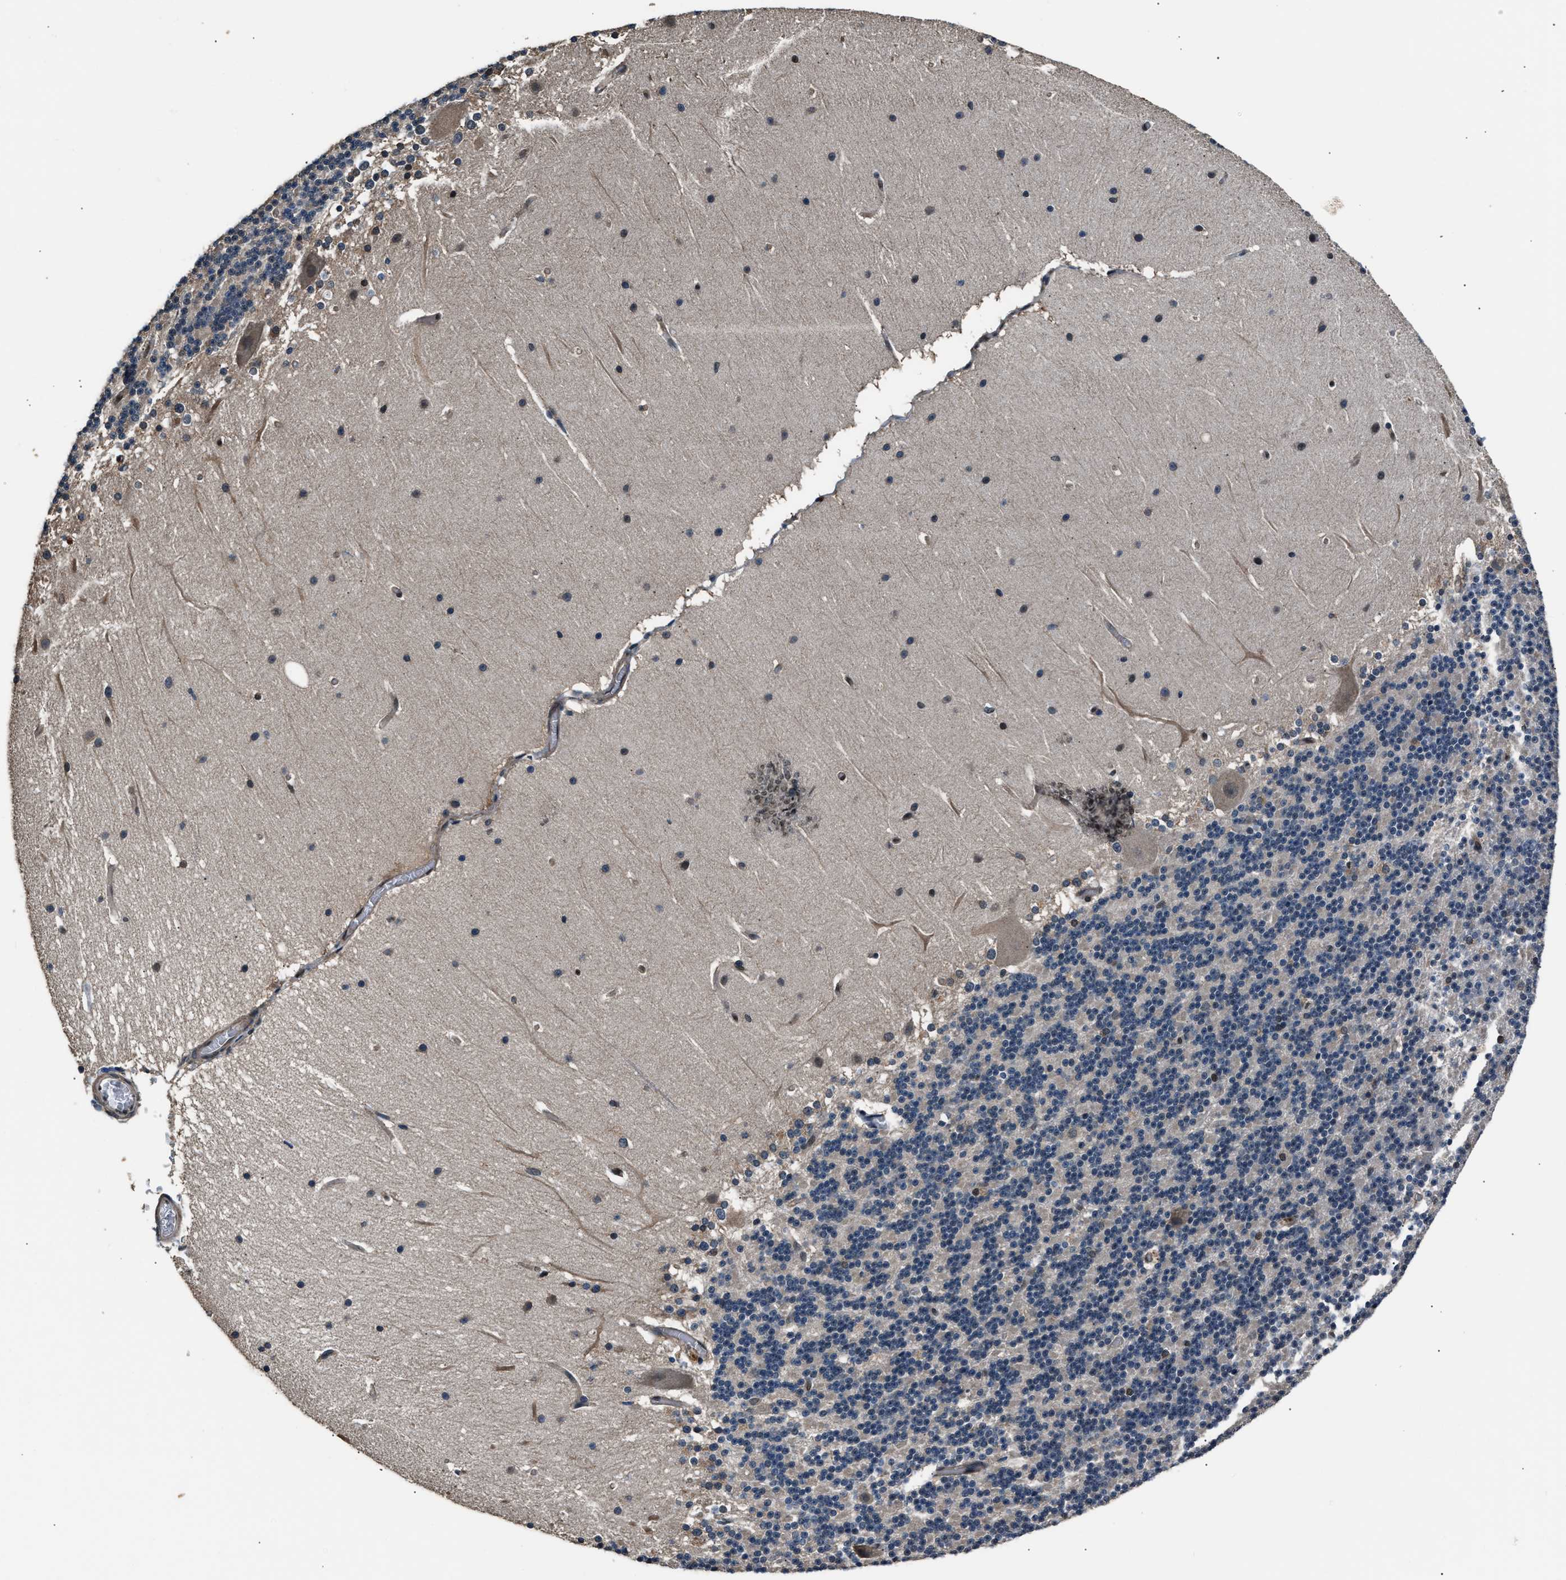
{"staining": {"intensity": "negative", "quantity": "none", "location": "none"}, "tissue": "cerebellum", "cell_type": "Cells in granular layer", "image_type": "normal", "snomed": [{"axis": "morphology", "description": "Normal tissue, NOS"}, {"axis": "topography", "description": "Cerebellum"}], "caption": "Immunohistochemistry image of normal human cerebellum stained for a protein (brown), which shows no staining in cells in granular layer.", "gene": "DFFA", "patient": {"sex": "female", "age": 19}}